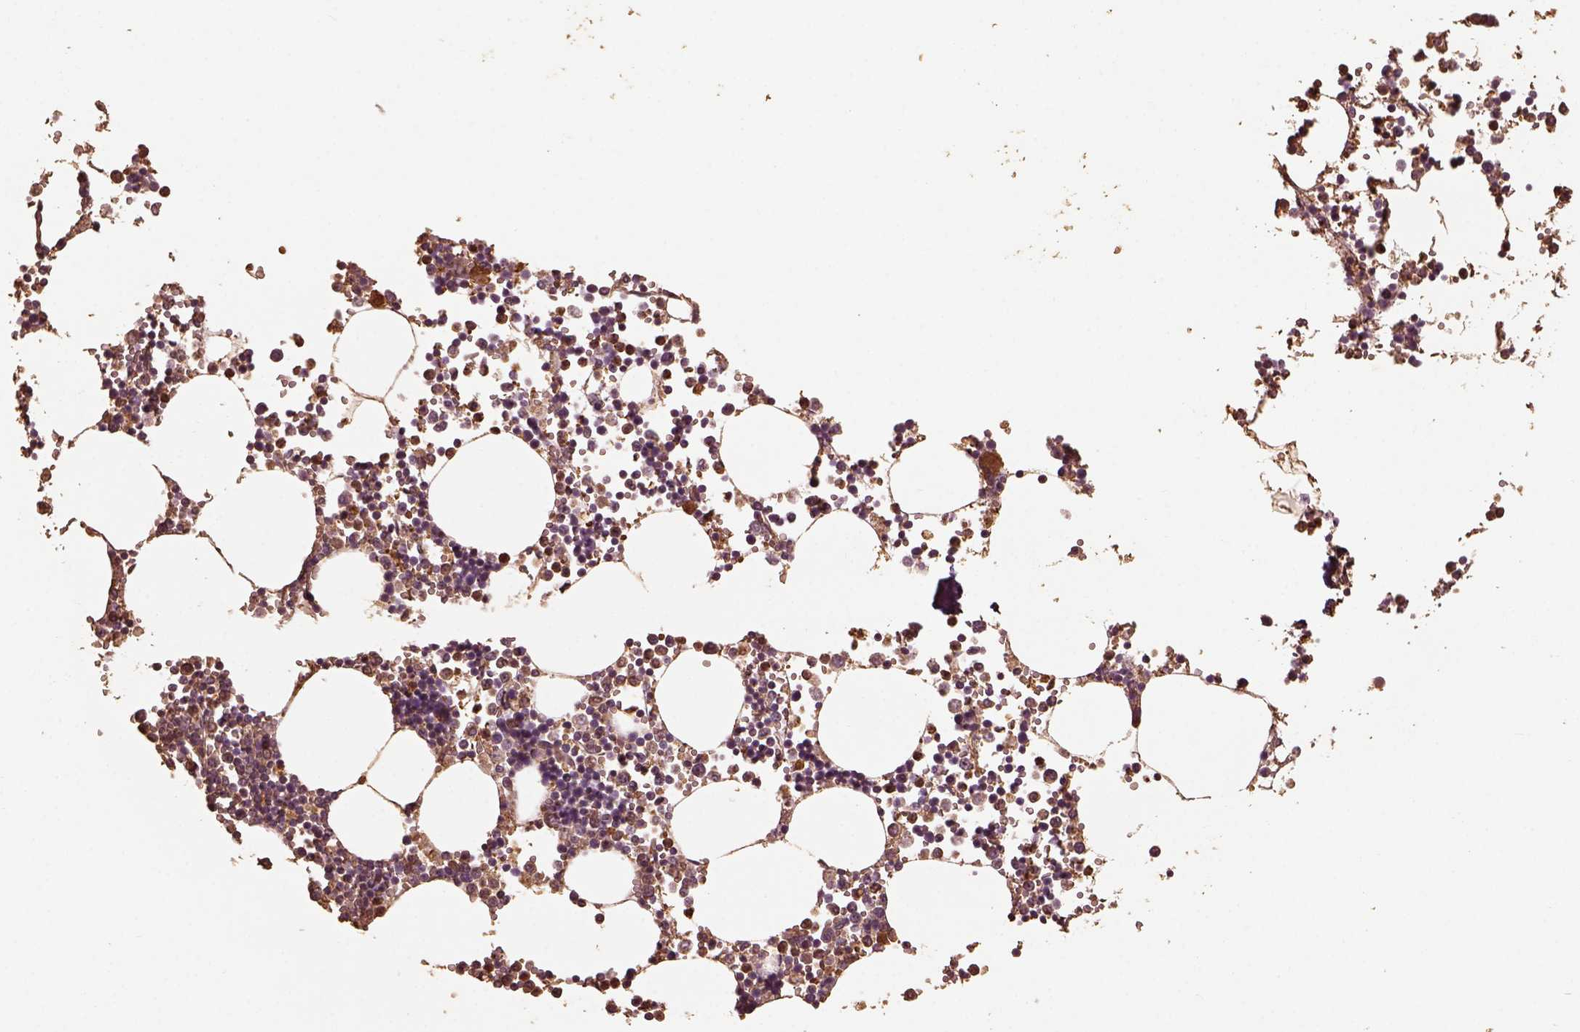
{"staining": {"intensity": "moderate", "quantity": "25%-75%", "location": "cytoplasmic/membranous"}, "tissue": "bone marrow", "cell_type": "Hematopoietic cells", "image_type": "normal", "snomed": [{"axis": "morphology", "description": "Normal tissue, NOS"}, {"axis": "topography", "description": "Bone marrow"}], "caption": "High-power microscopy captured an IHC image of unremarkable bone marrow, revealing moderate cytoplasmic/membranous staining in about 25%-75% of hematopoietic cells. Ihc stains the protein of interest in brown and the nuclei are stained blue.", "gene": "PTGES2", "patient": {"sex": "male", "age": 54}}